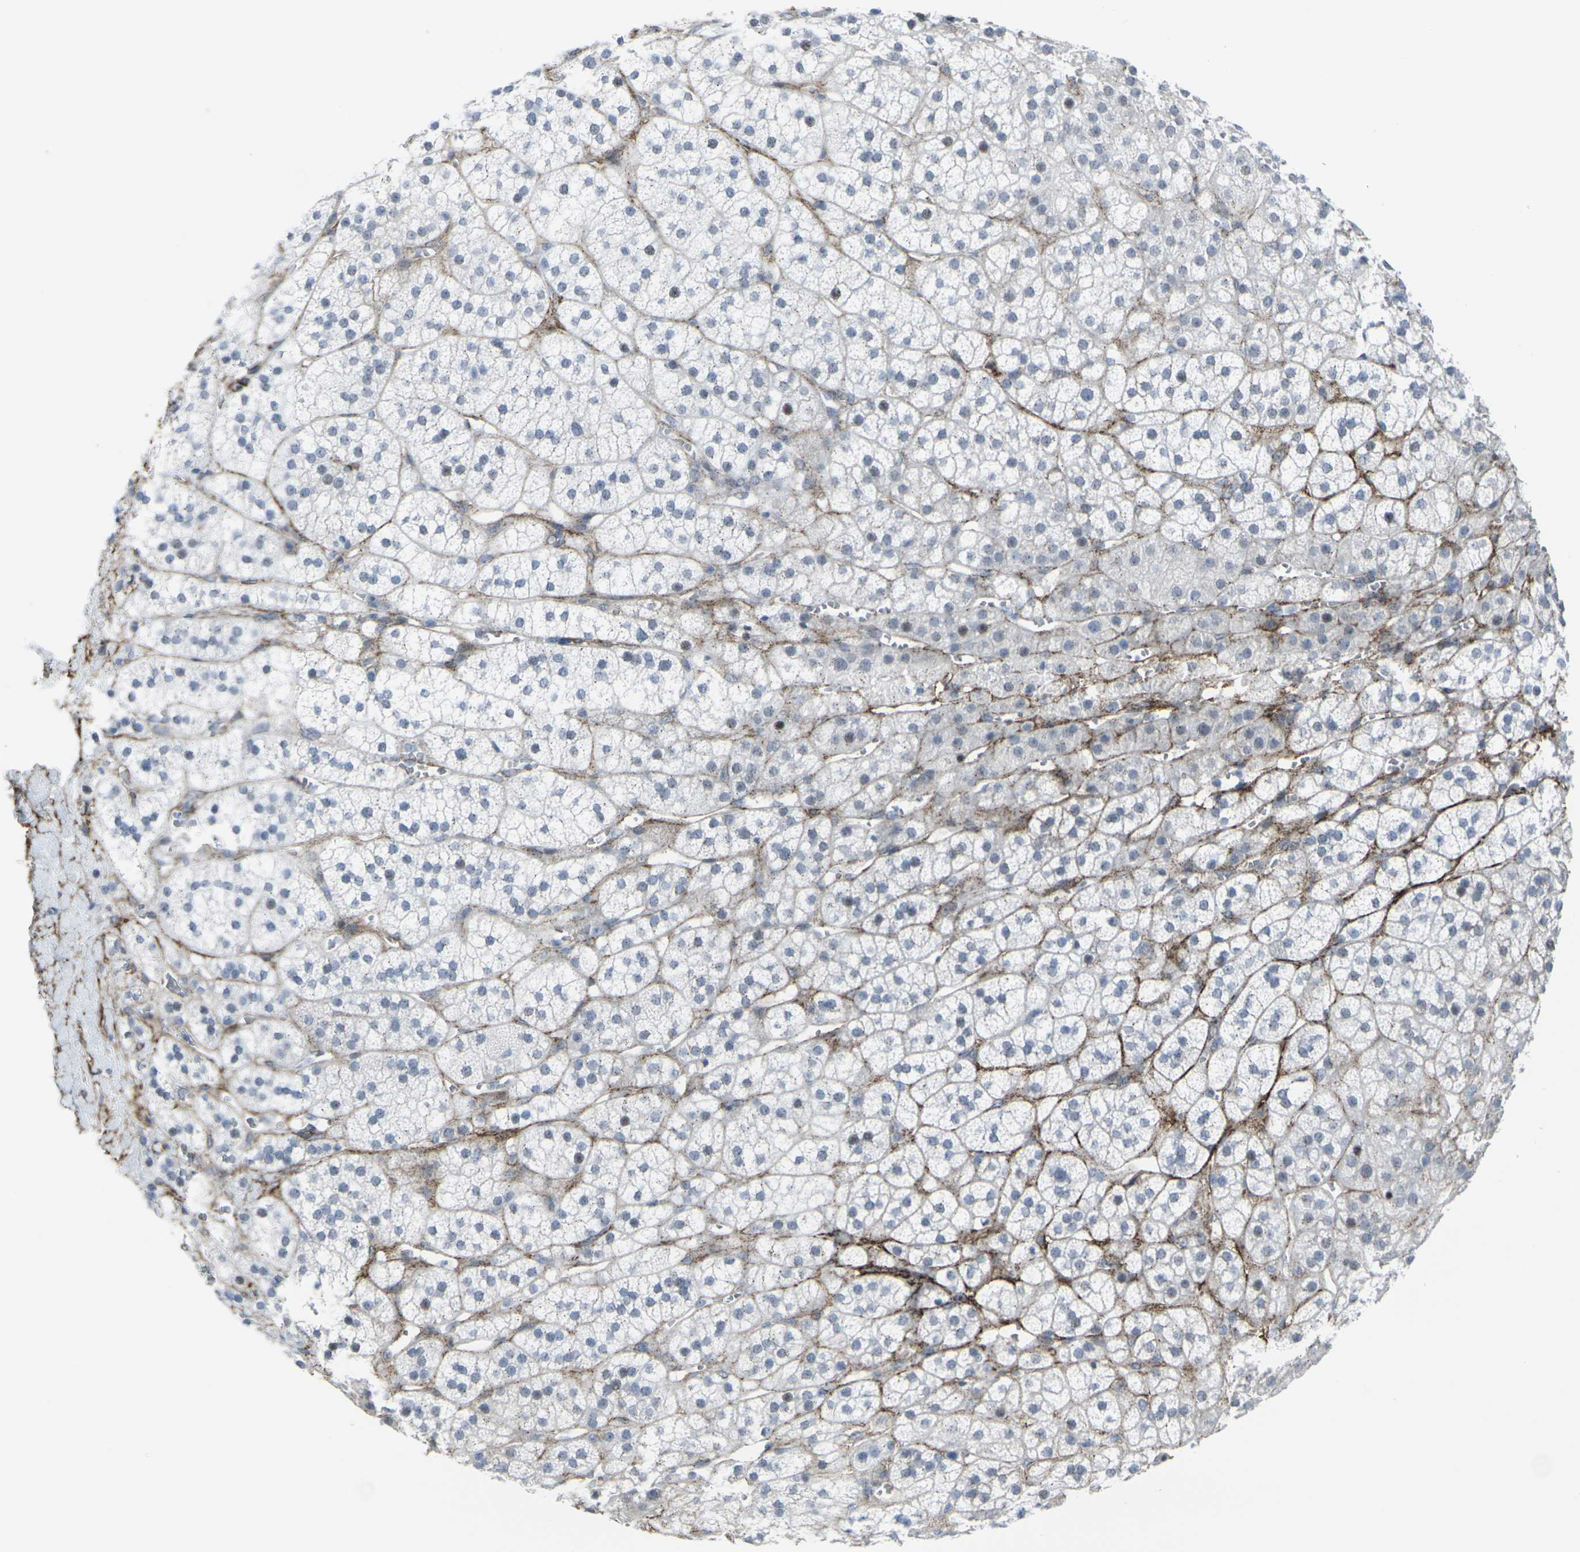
{"staining": {"intensity": "negative", "quantity": "none", "location": "none"}, "tissue": "adrenal gland", "cell_type": "Glandular cells", "image_type": "normal", "snomed": [{"axis": "morphology", "description": "Normal tissue, NOS"}, {"axis": "topography", "description": "Adrenal gland"}], "caption": "IHC of normal adrenal gland reveals no expression in glandular cells.", "gene": "CDH11", "patient": {"sex": "male", "age": 56}}